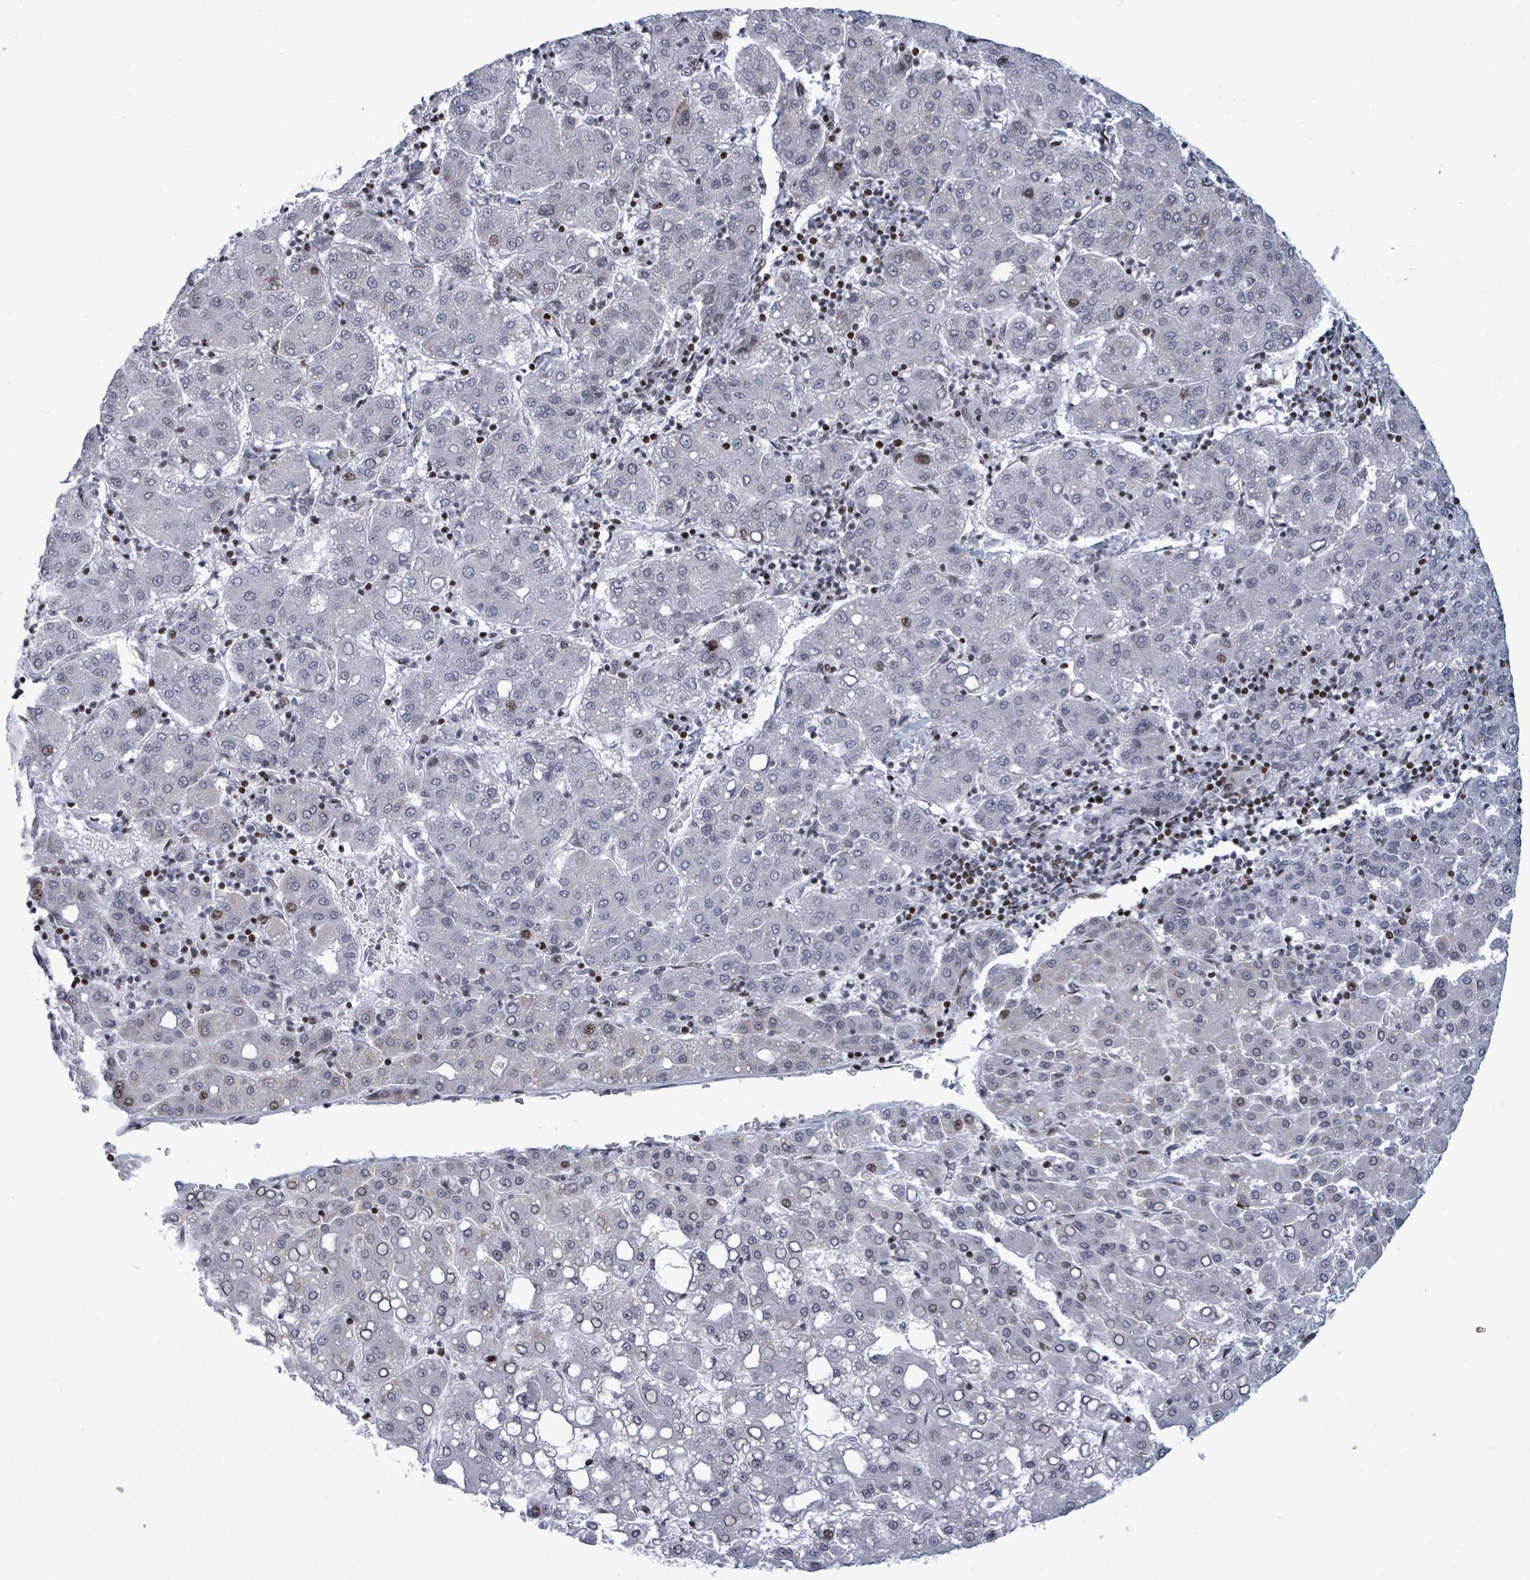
{"staining": {"intensity": "moderate", "quantity": "<25%", "location": "nuclear"}, "tissue": "liver cancer", "cell_type": "Tumor cells", "image_type": "cancer", "snomed": [{"axis": "morphology", "description": "Carcinoma, Hepatocellular, NOS"}, {"axis": "topography", "description": "Liver"}], "caption": "Liver cancer tissue reveals moderate nuclear staining in approximately <25% of tumor cells, visualized by immunohistochemistry.", "gene": "FNDC4", "patient": {"sex": "male", "age": 65}}